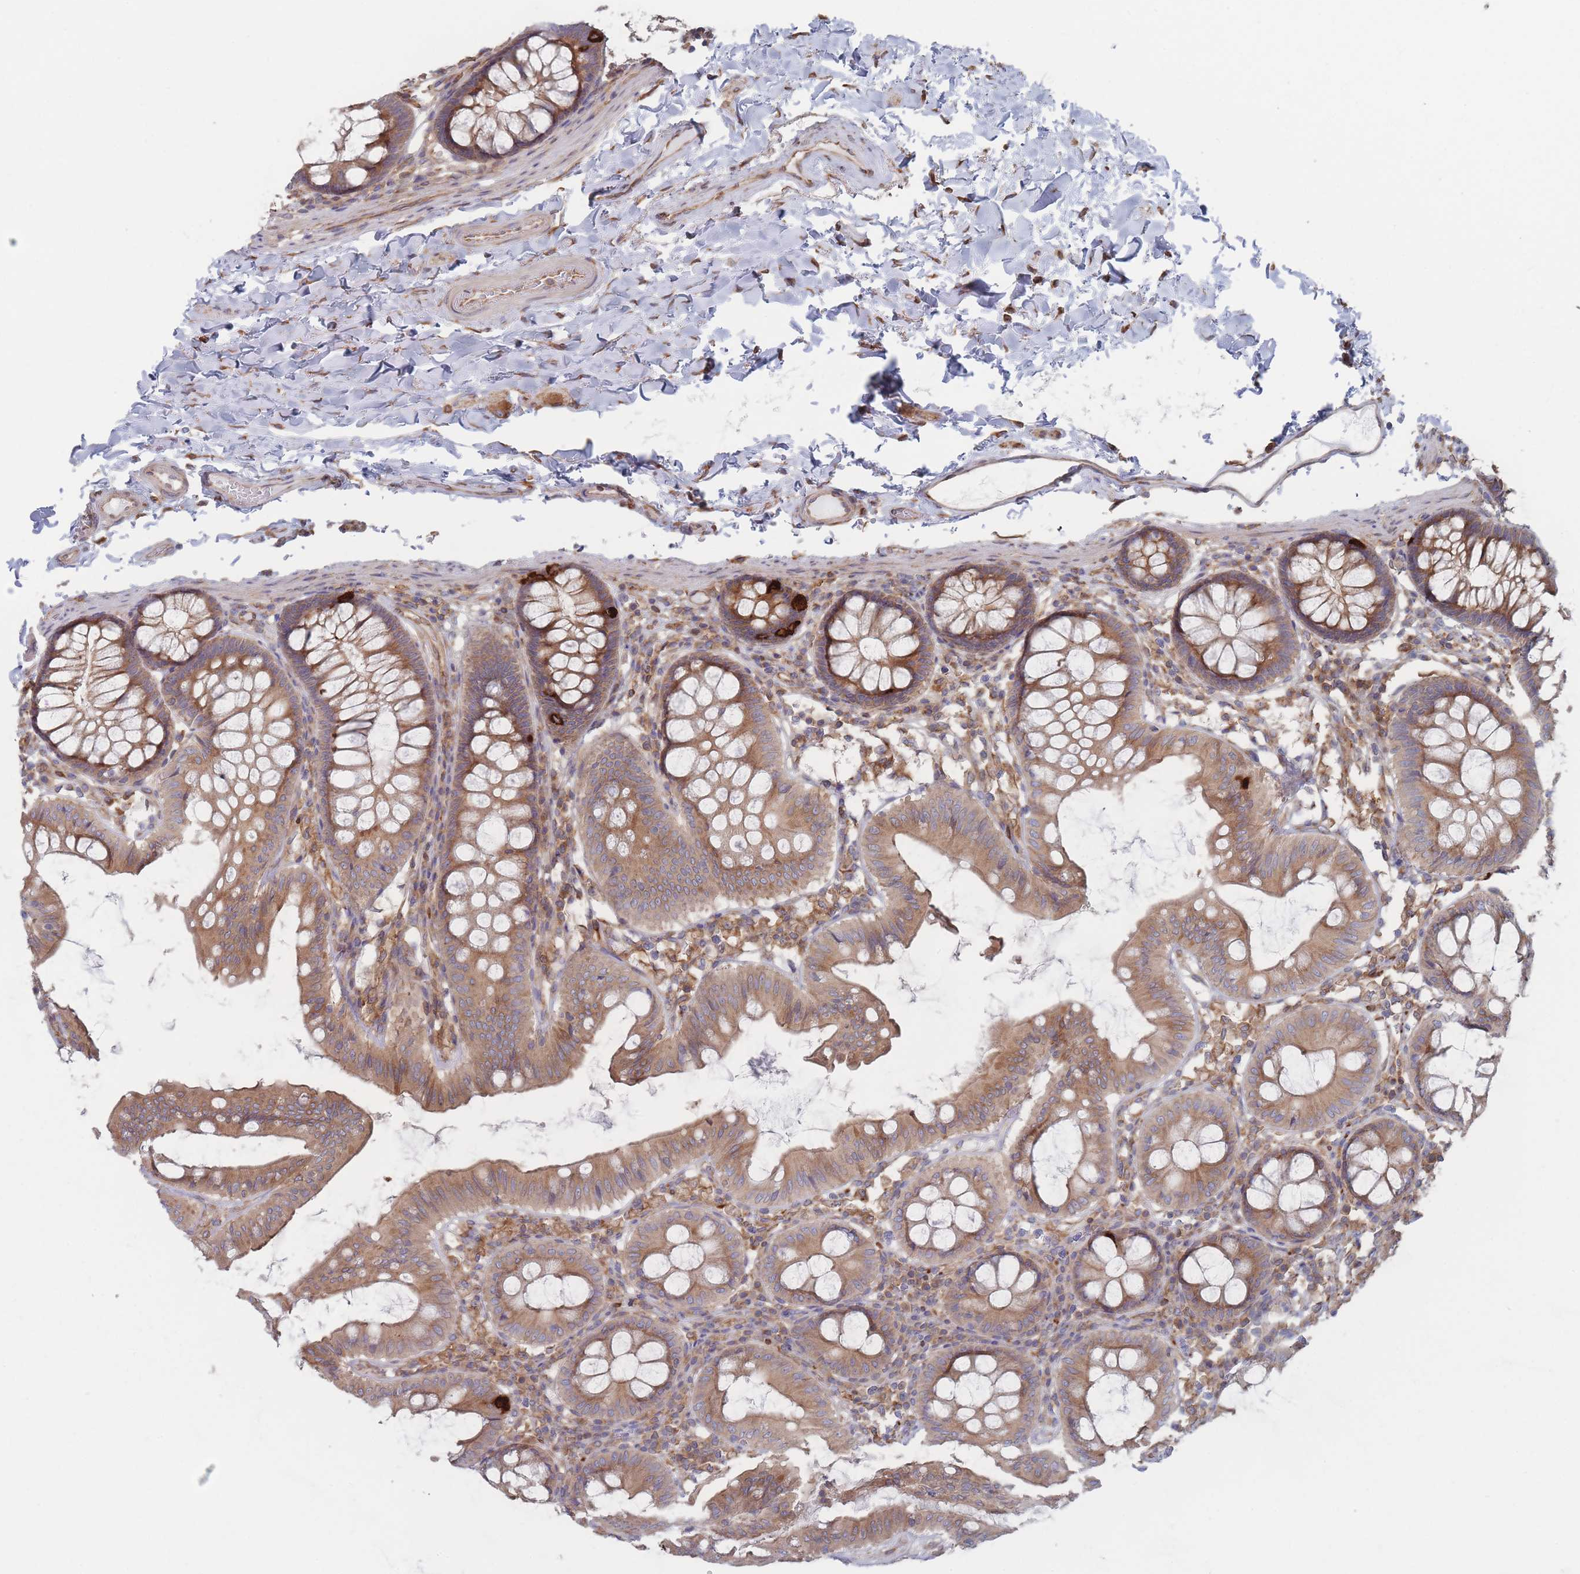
{"staining": {"intensity": "moderate", "quantity": ">75%", "location": "cytoplasmic/membranous"}, "tissue": "colon", "cell_type": "Endothelial cells", "image_type": "normal", "snomed": [{"axis": "morphology", "description": "Normal tissue, NOS"}, {"axis": "topography", "description": "Colon"}], "caption": "Immunohistochemistry (IHC) of unremarkable colon demonstrates medium levels of moderate cytoplasmic/membranous positivity in approximately >75% of endothelial cells. Using DAB (3,3'-diaminobenzidine) (brown) and hematoxylin (blue) stains, captured at high magnification using brightfield microscopy.", "gene": "KDSR", "patient": {"sex": "male", "age": 84}}